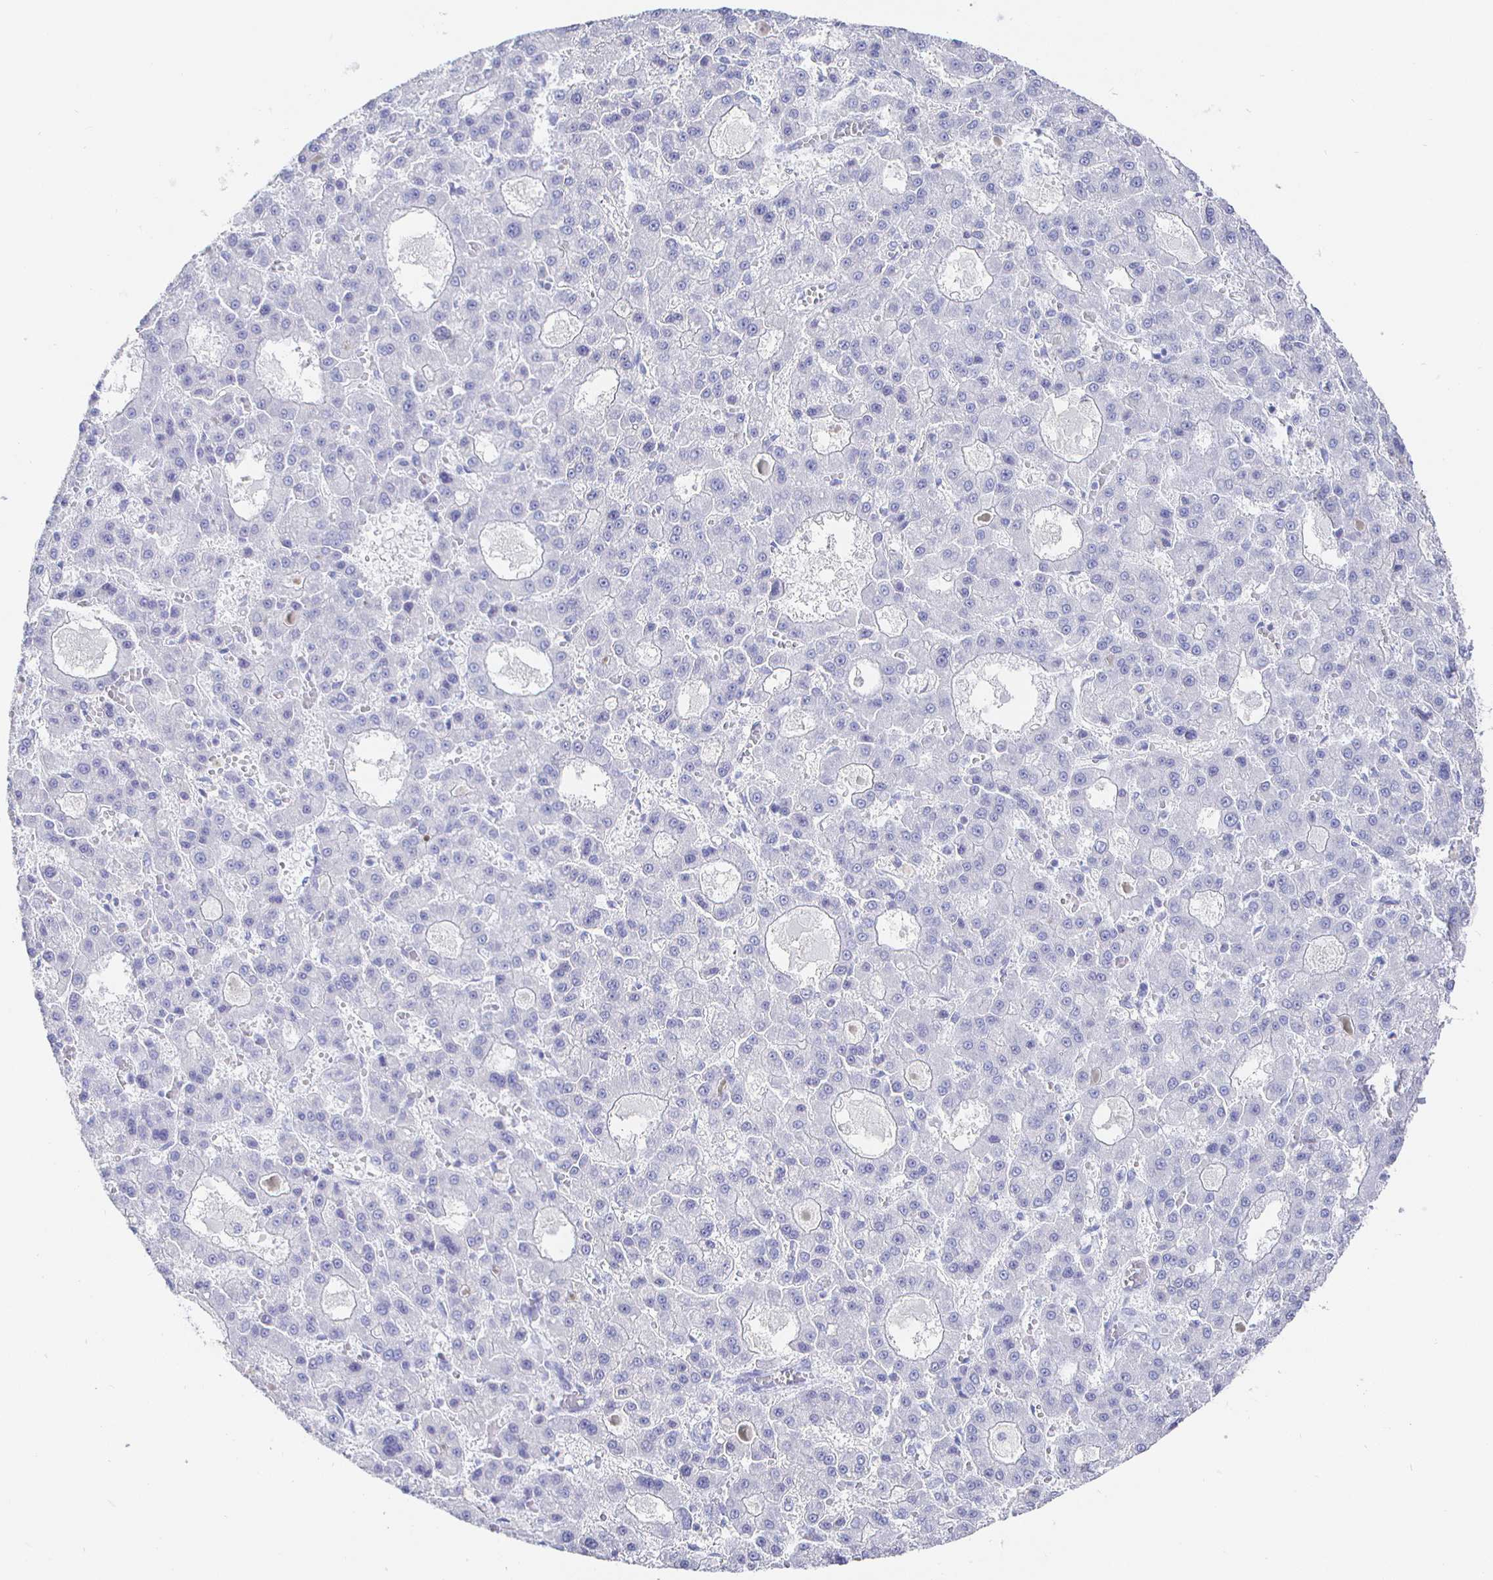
{"staining": {"intensity": "negative", "quantity": "none", "location": "none"}, "tissue": "liver cancer", "cell_type": "Tumor cells", "image_type": "cancer", "snomed": [{"axis": "morphology", "description": "Carcinoma, Hepatocellular, NOS"}, {"axis": "topography", "description": "Liver"}], "caption": "DAB immunohistochemical staining of liver cancer (hepatocellular carcinoma) demonstrates no significant staining in tumor cells.", "gene": "CLCA1", "patient": {"sex": "male", "age": 70}}